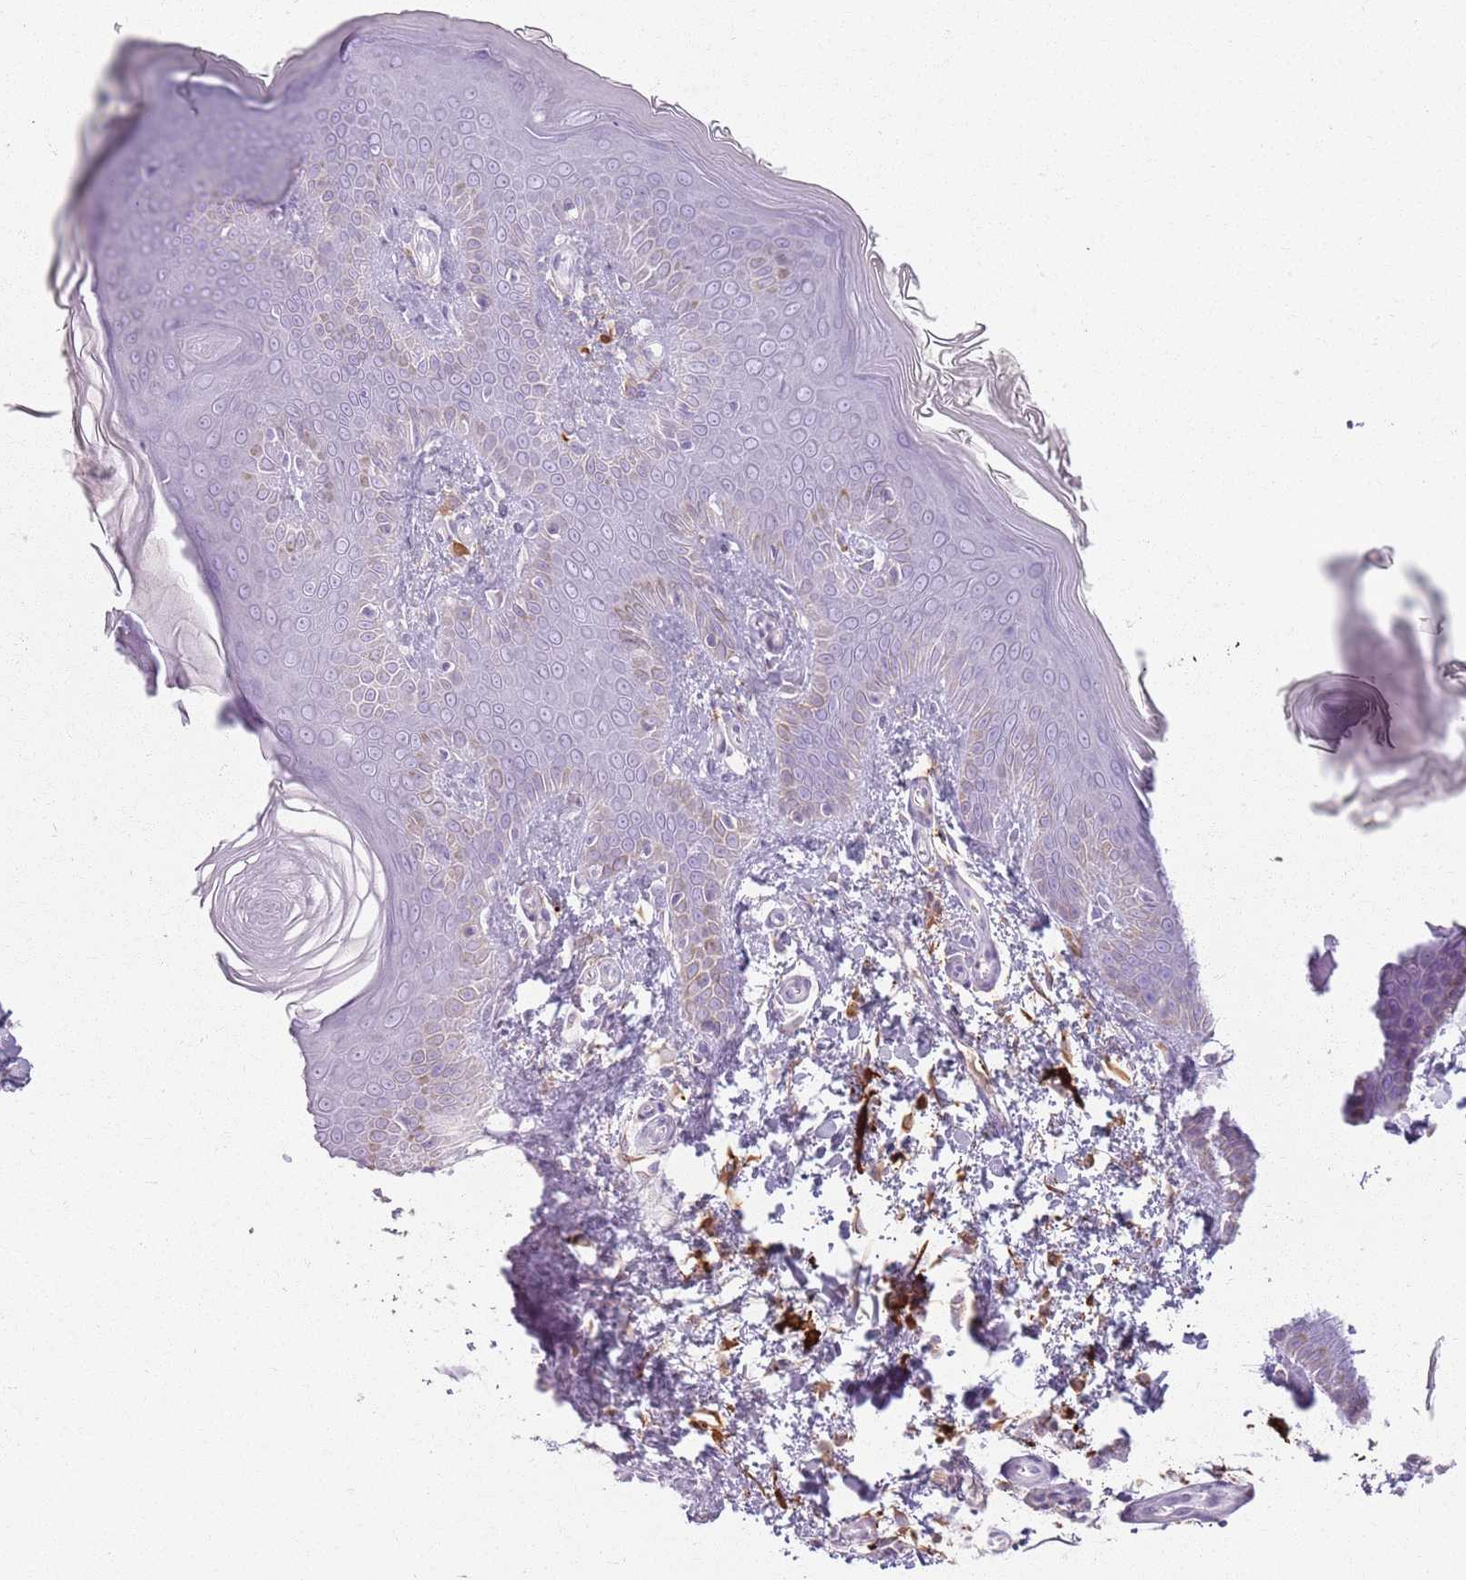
{"staining": {"intensity": "negative", "quantity": "none", "location": "none"}, "tissue": "skin", "cell_type": "Fibroblasts", "image_type": "normal", "snomed": [{"axis": "morphology", "description": "Normal tissue, NOS"}, {"axis": "topography", "description": "Skin"}], "caption": "High magnification brightfield microscopy of benign skin stained with DAB (brown) and counterstained with hematoxylin (blue): fibroblasts show no significant staining. (DAB (3,3'-diaminobenzidine) immunohistochemistry visualized using brightfield microscopy, high magnification).", "gene": "GDPGP1", "patient": {"sex": "male", "age": 36}}